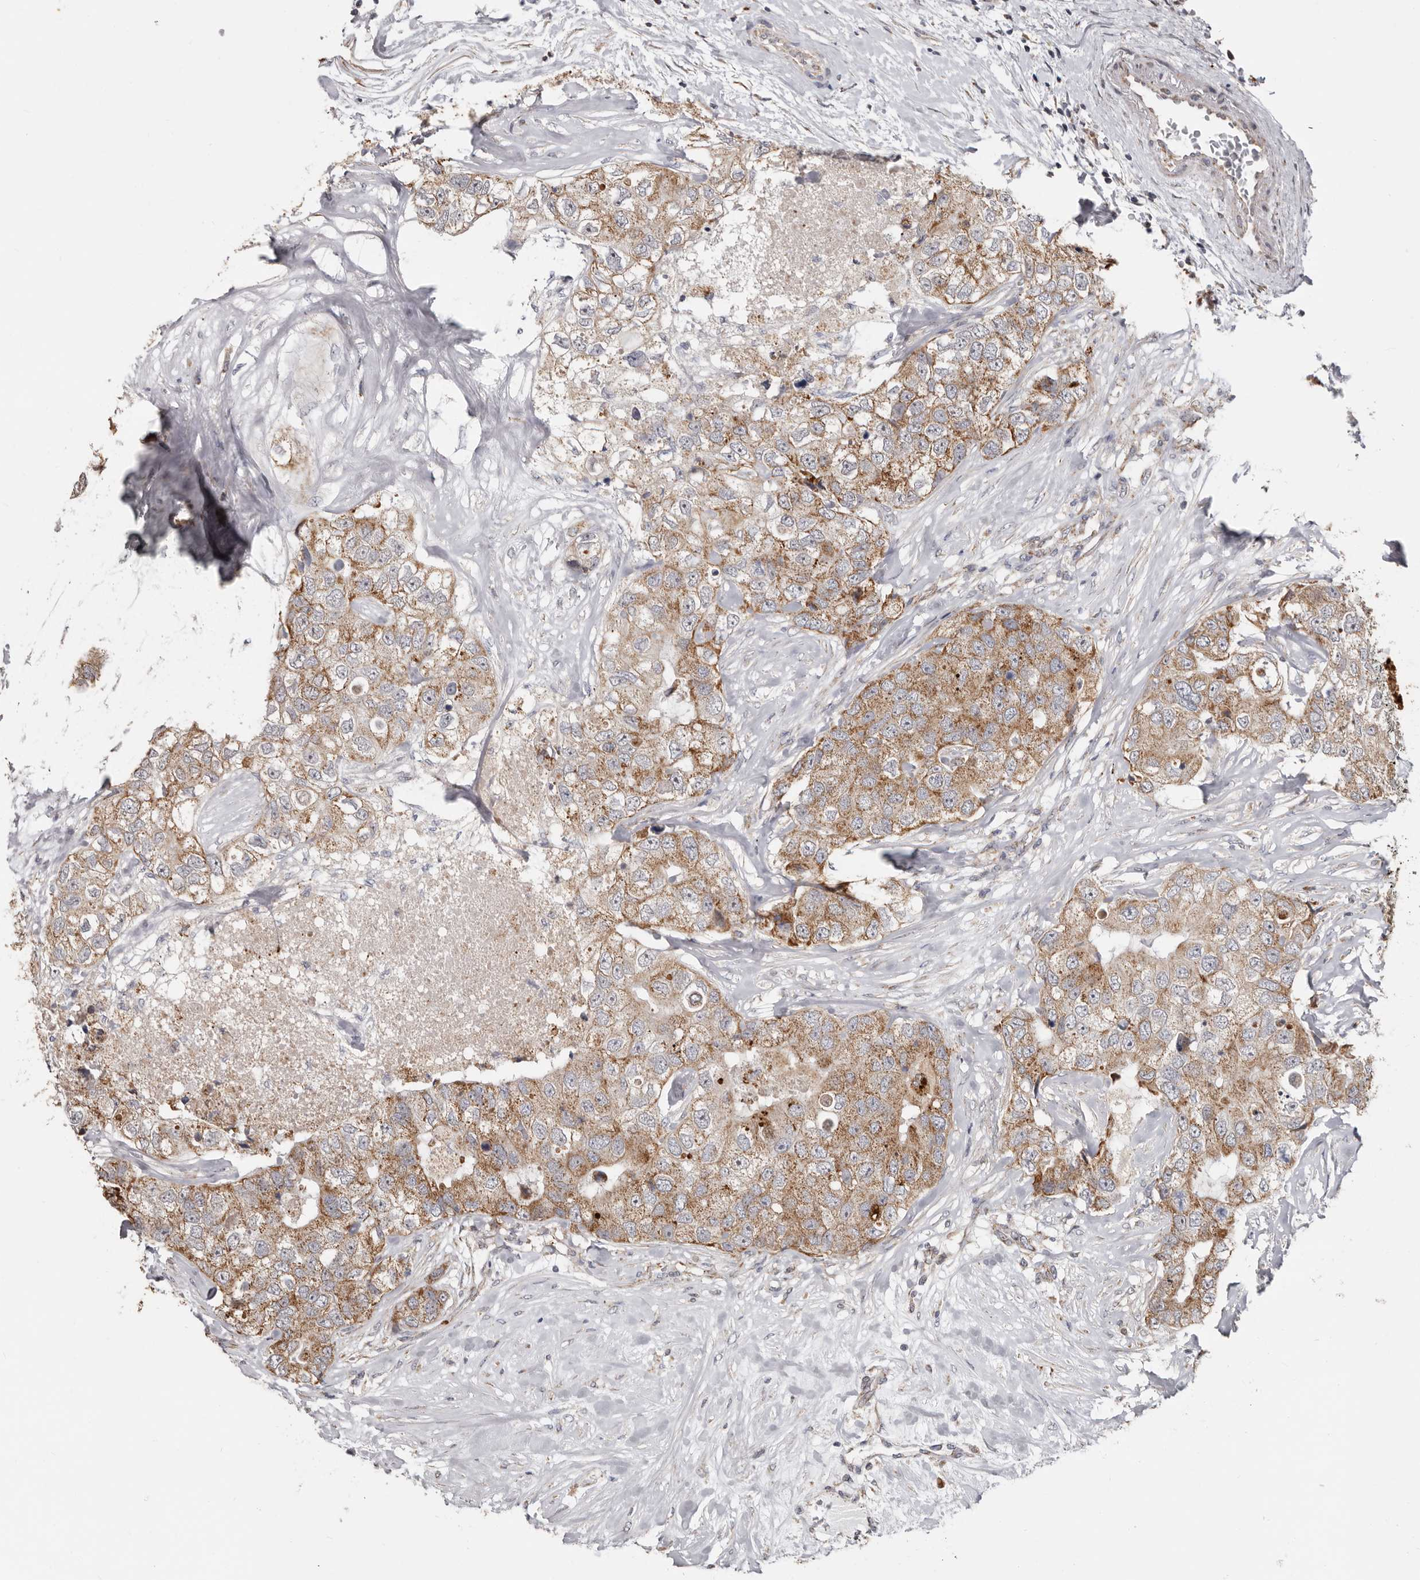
{"staining": {"intensity": "moderate", "quantity": ">75%", "location": "cytoplasmic/membranous"}, "tissue": "breast cancer", "cell_type": "Tumor cells", "image_type": "cancer", "snomed": [{"axis": "morphology", "description": "Duct carcinoma"}, {"axis": "topography", "description": "Breast"}], "caption": "There is medium levels of moderate cytoplasmic/membranous staining in tumor cells of breast cancer (intraductal carcinoma), as demonstrated by immunohistochemical staining (brown color).", "gene": "MRPL18", "patient": {"sex": "female", "age": 62}}